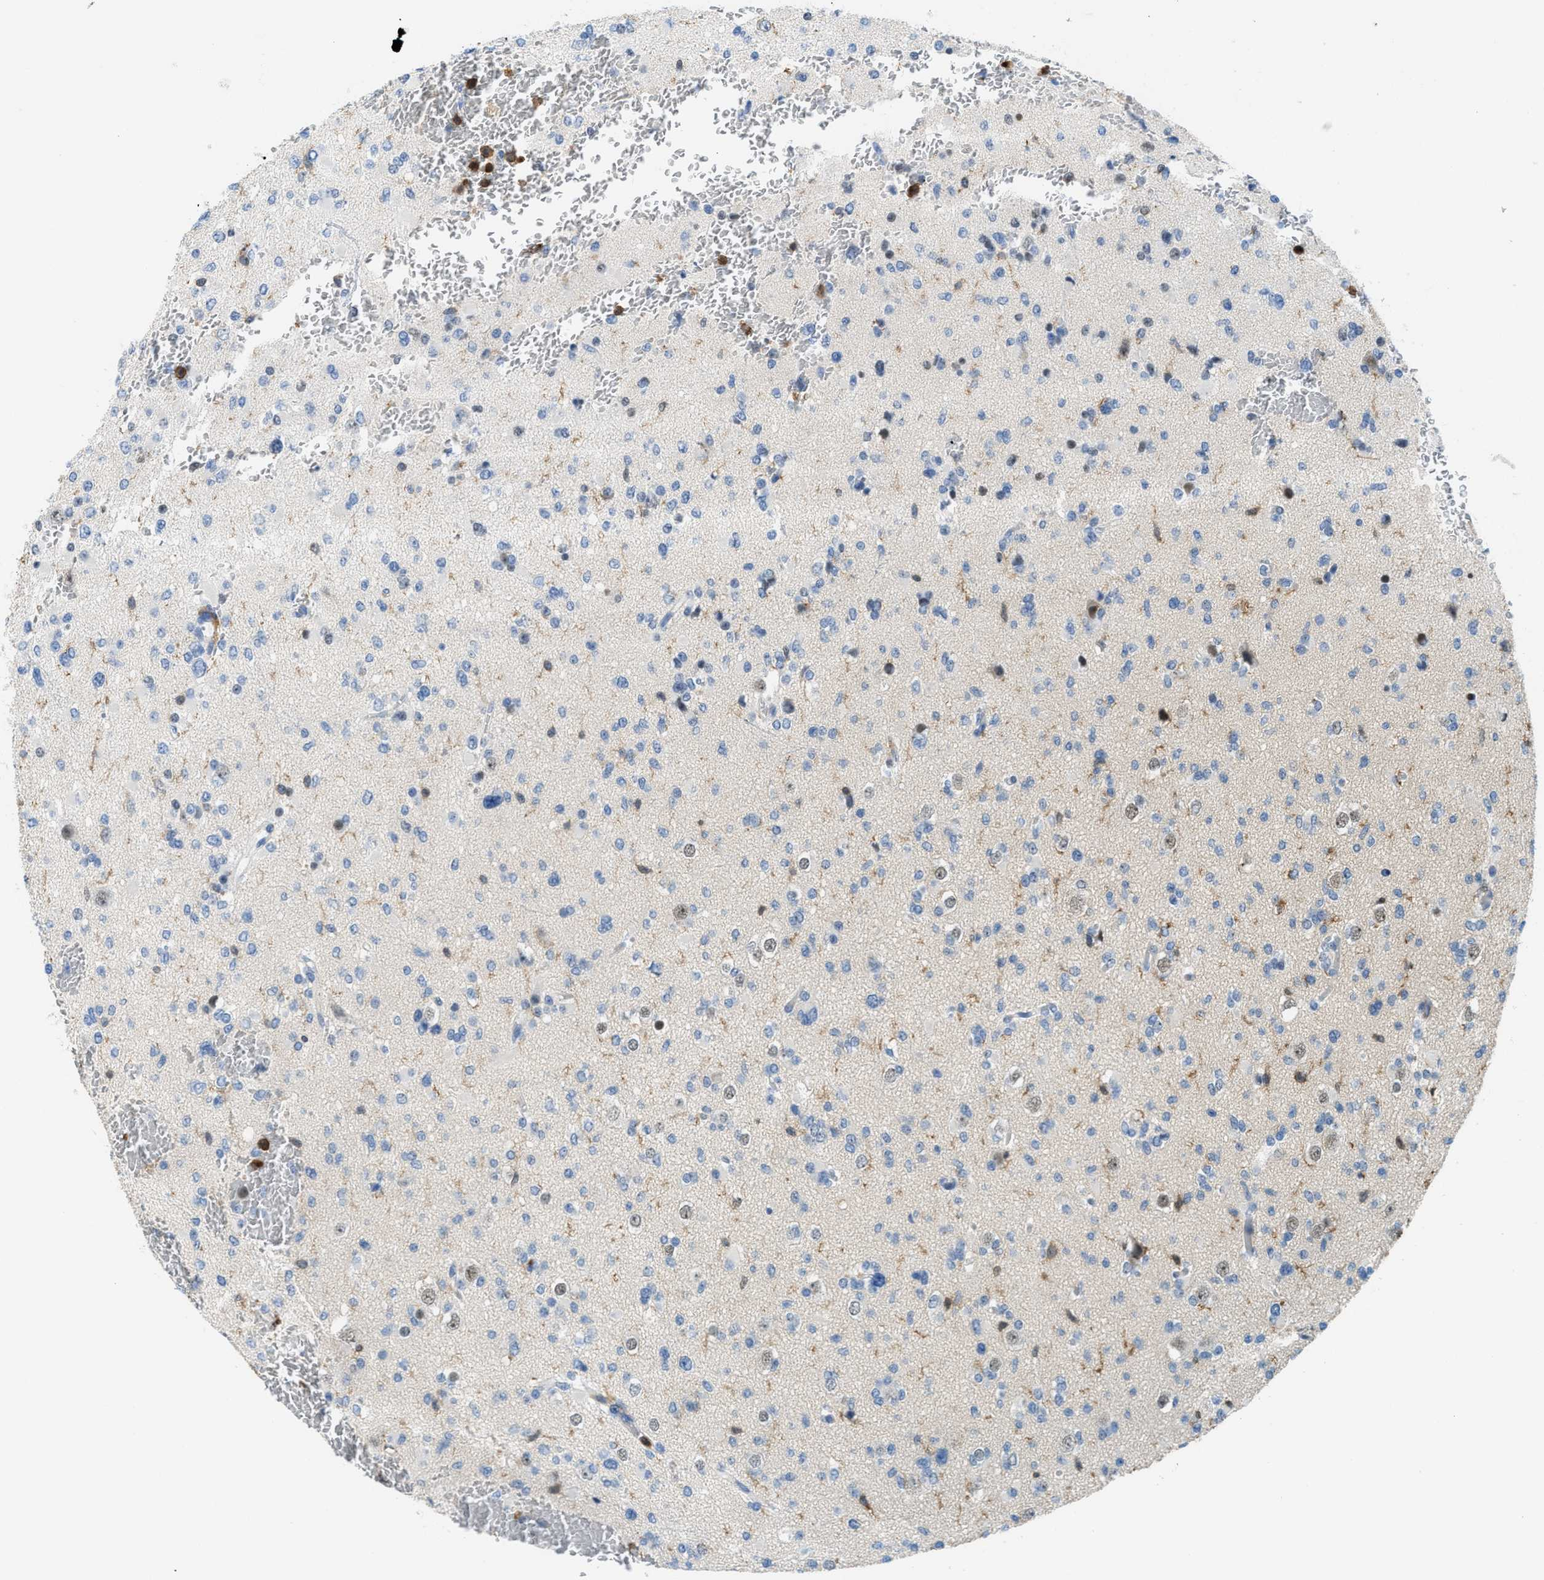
{"staining": {"intensity": "weak", "quantity": "<25%", "location": "cytoplasmic/membranous,nuclear"}, "tissue": "glioma", "cell_type": "Tumor cells", "image_type": "cancer", "snomed": [{"axis": "morphology", "description": "Glioma, malignant, Low grade"}, {"axis": "topography", "description": "Brain"}], "caption": "IHC histopathology image of human glioma stained for a protein (brown), which reveals no positivity in tumor cells. (Brightfield microscopy of DAB immunohistochemistry (IHC) at high magnification).", "gene": "FAM151A", "patient": {"sex": "female", "age": 22}}